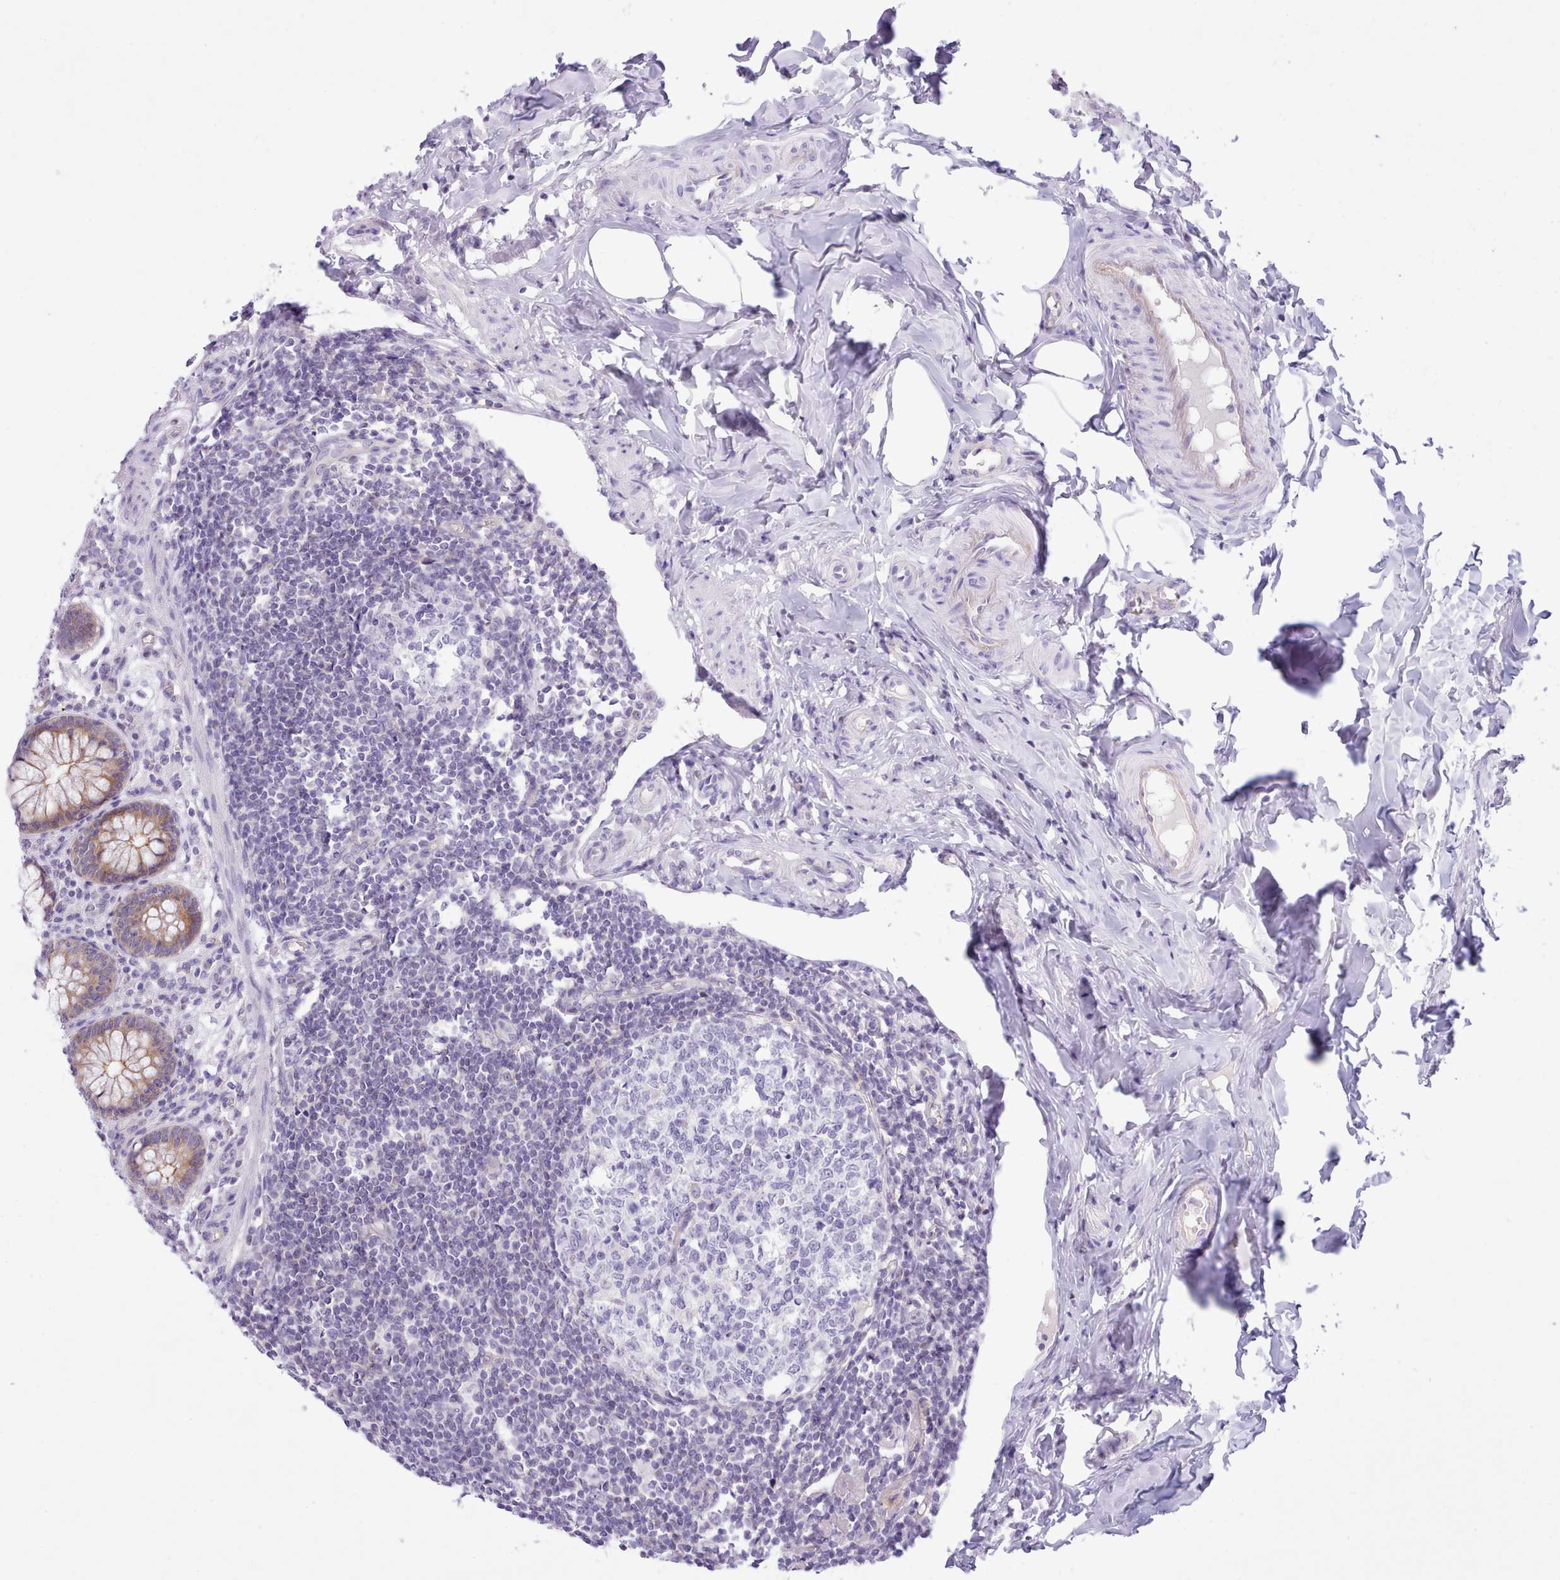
{"staining": {"intensity": "moderate", "quantity": ">75%", "location": "cytoplasmic/membranous"}, "tissue": "appendix", "cell_type": "Glandular cells", "image_type": "normal", "snomed": [{"axis": "morphology", "description": "Normal tissue, NOS"}, {"axis": "topography", "description": "Appendix"}], "caption": "Immunohistochemical staining of normal human appendix demonstrates medium levels of moderate cytoplasmic/membranous positivity in approximately >75% of glandular cells.", "gene": "CYP2A13", "patient": {"sex": "female", "age": 33}}